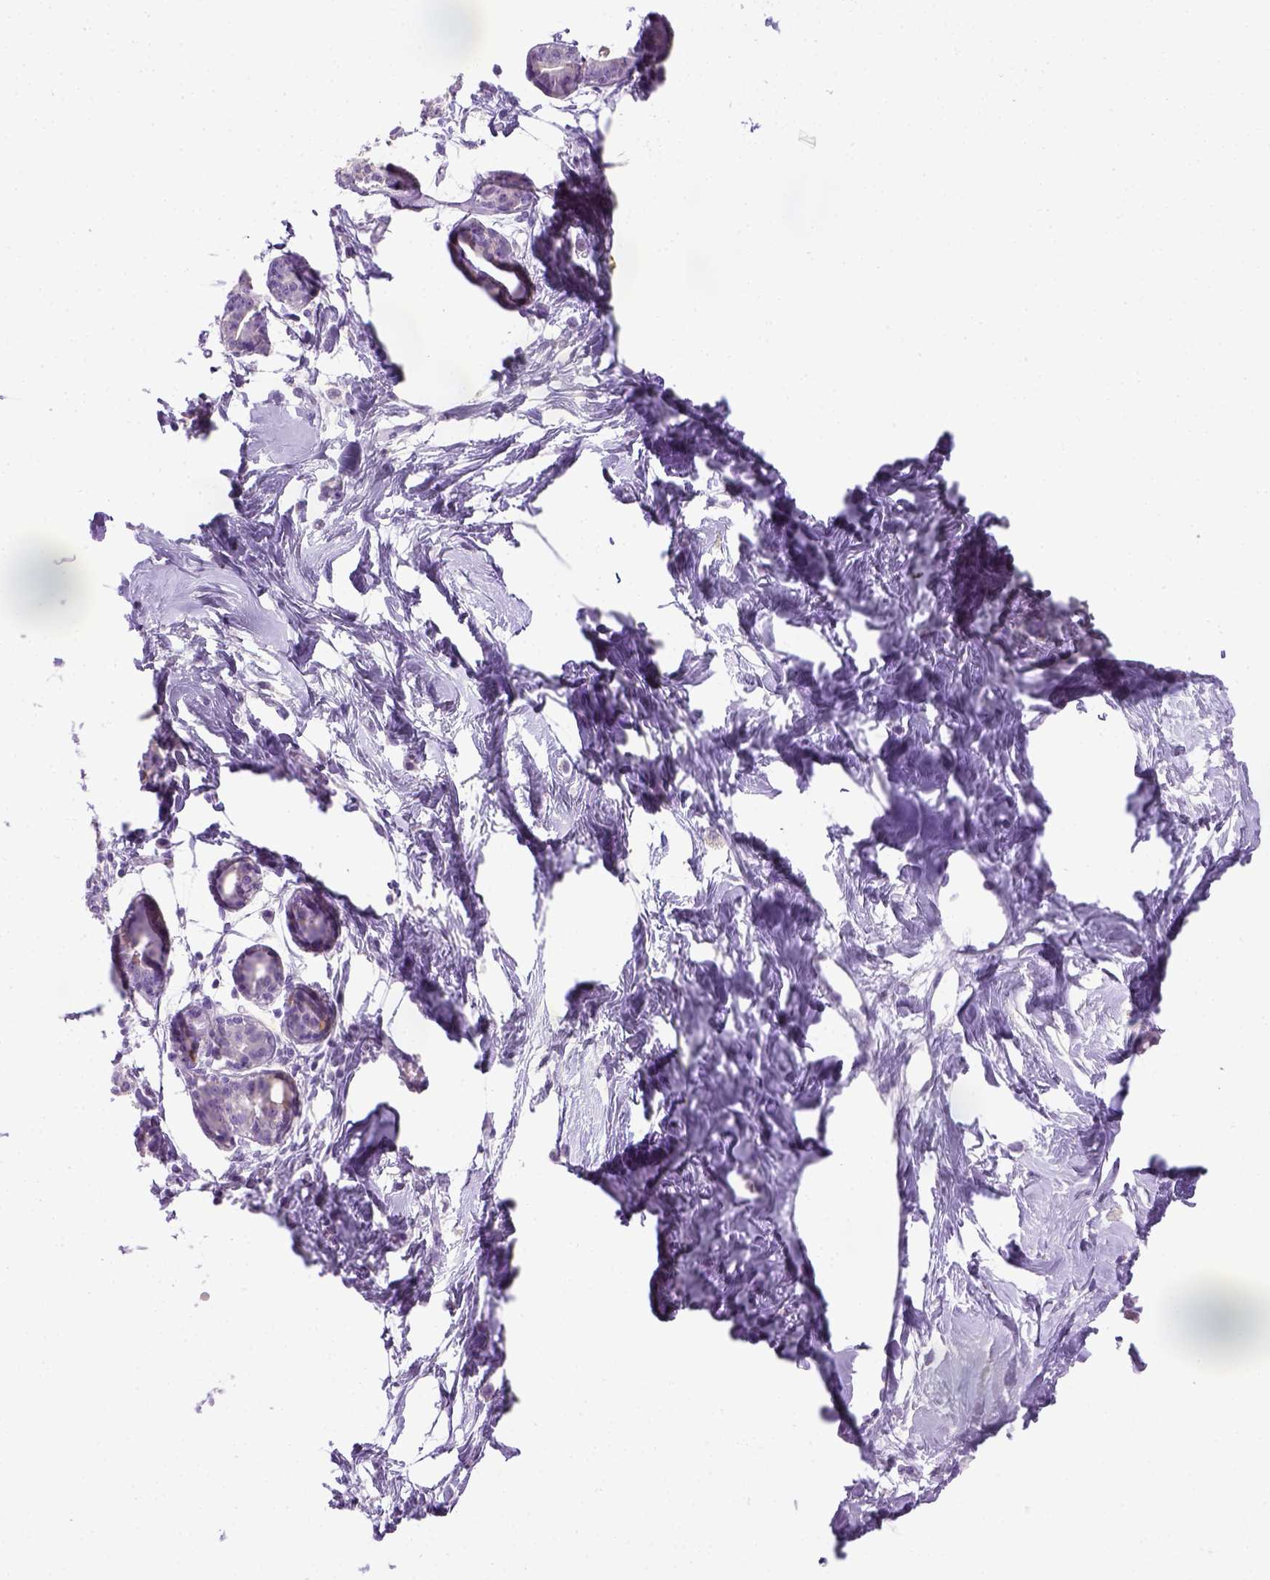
{"staining": {"intensity": "negative", "quantity": "none", "location": "none"}, "tissue": "breast", "cell_type": "Adipocytes", "image_type": "normal", "snomed": [{"axis": "morphology", "description": "Normal tissue, NOS"}, {"axis": "topography", "description": "Breast"}], "caption": "A high-resolution photomicrograph shows immunohistochemistry staining of unremarkable breast, which reveals no significant positivity in adipocytes. (DAB immunohistochemistry, high magnification).", "gene": "CYP24A1", "patient": {"sex": "female", "age": 45}}